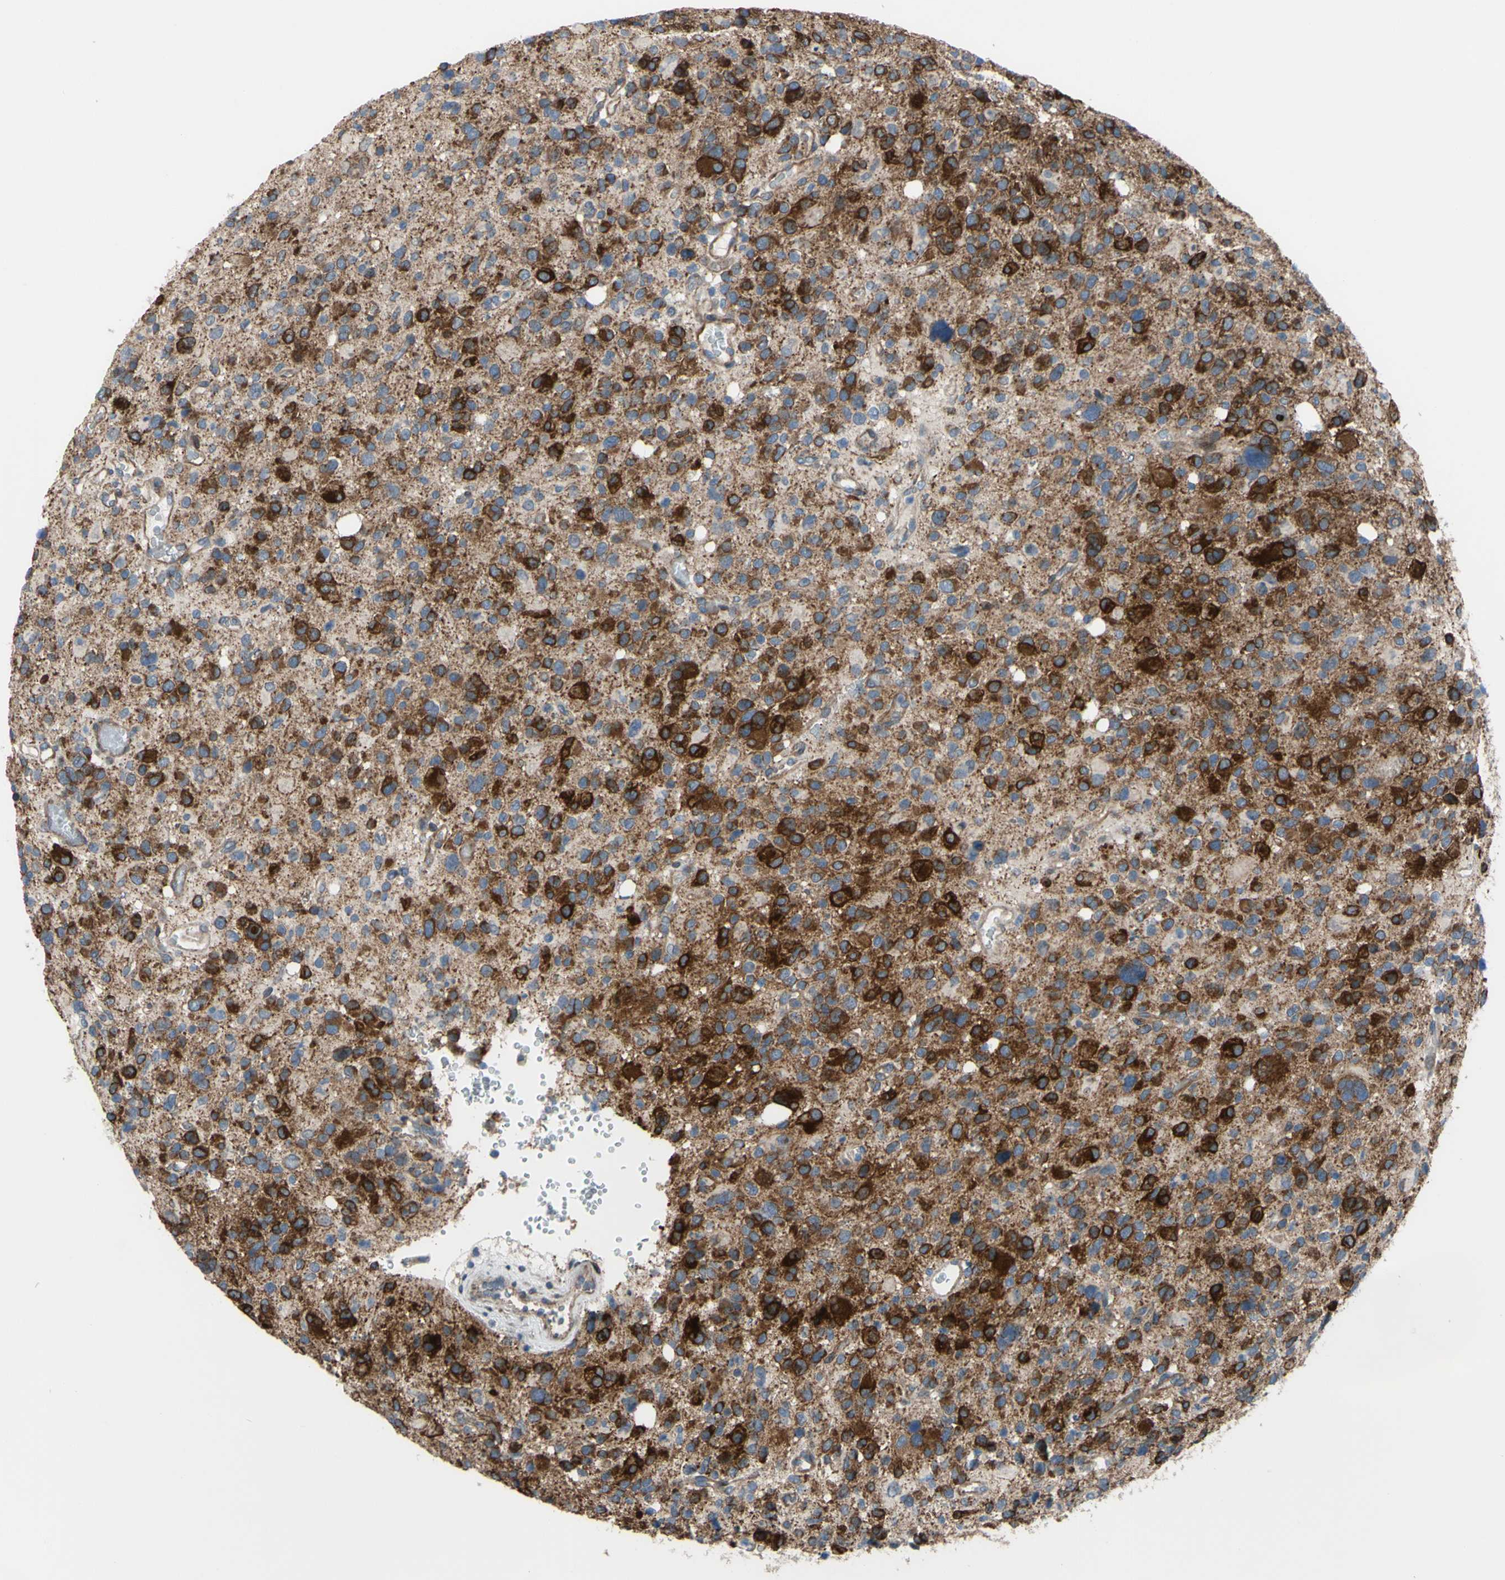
{"staining": {"intensity": "strong", "quantity": "25%-75%", "location": "cytoplasmic/membranous"}, "tissue": "glioma", "cell_type": "Tumor cells", "image_type": "cancer", "snomed": [{"axis": "morphology", "description": "Glioma, malignant, High grade"}, {"axis": "topography", "description": "Brain"}], "caption": "Malignant glioma (high-grade) stained for a protein (brown) shows strong cytoplasmic/membranous positive expression in about 25%-75% of tumor cells.", "gene": "GRAMD2B", "patient": {"sex": "male", "age": 48}}